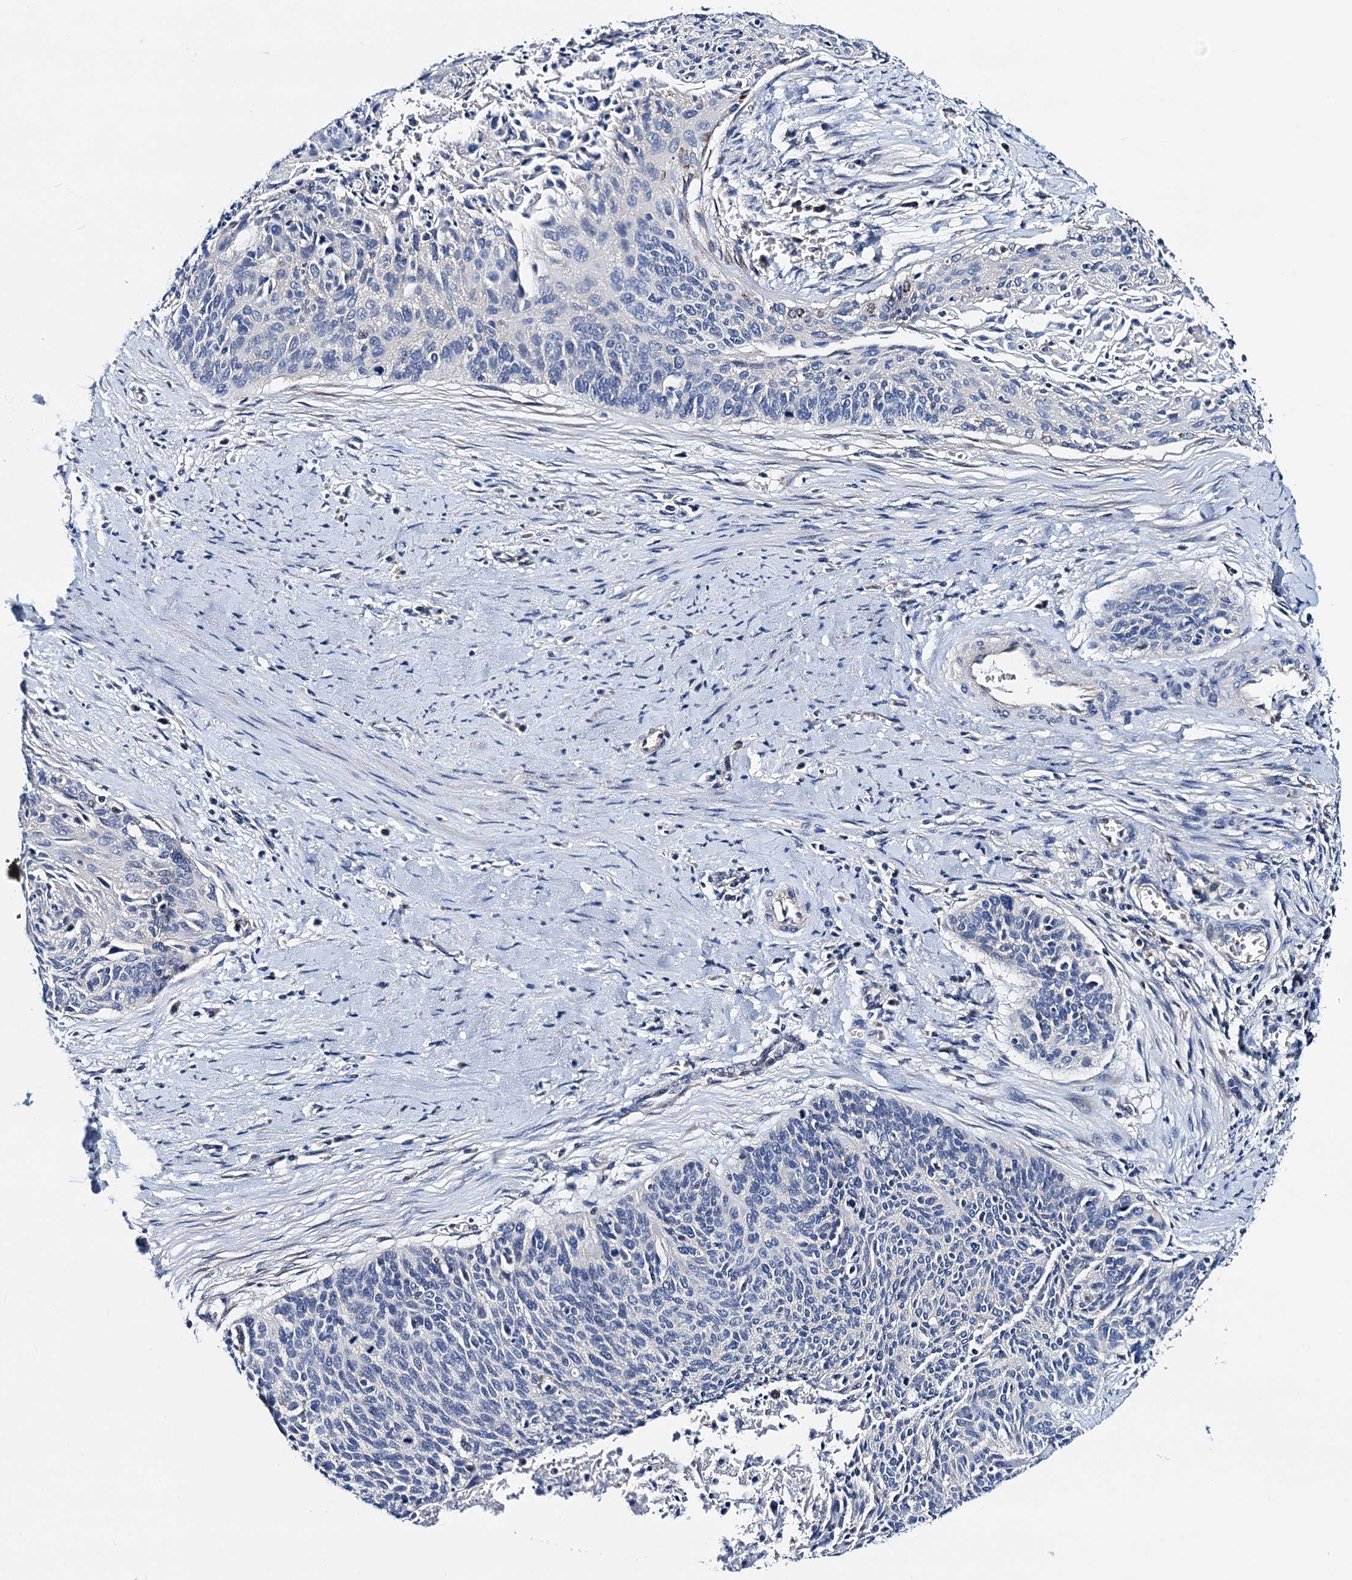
{"staining": {"intensity": "negative", "quantity": "none", "location": "none"}, "tissue": "cervical cancer", "cell_type": "Tumor cells", "image_type": "cancer", "snomed": [{"axis": "morphology", "description": "Squamous cell carcinoma, NOS"}, {"axis": "topography", "description": "Cervix"}], "caption": "This is an immunohistochemistry image of cervical cancer. There is no expression in tumor cells.", "gene": "GCOM1", "patient": {"sex": "female", "age": 55}}